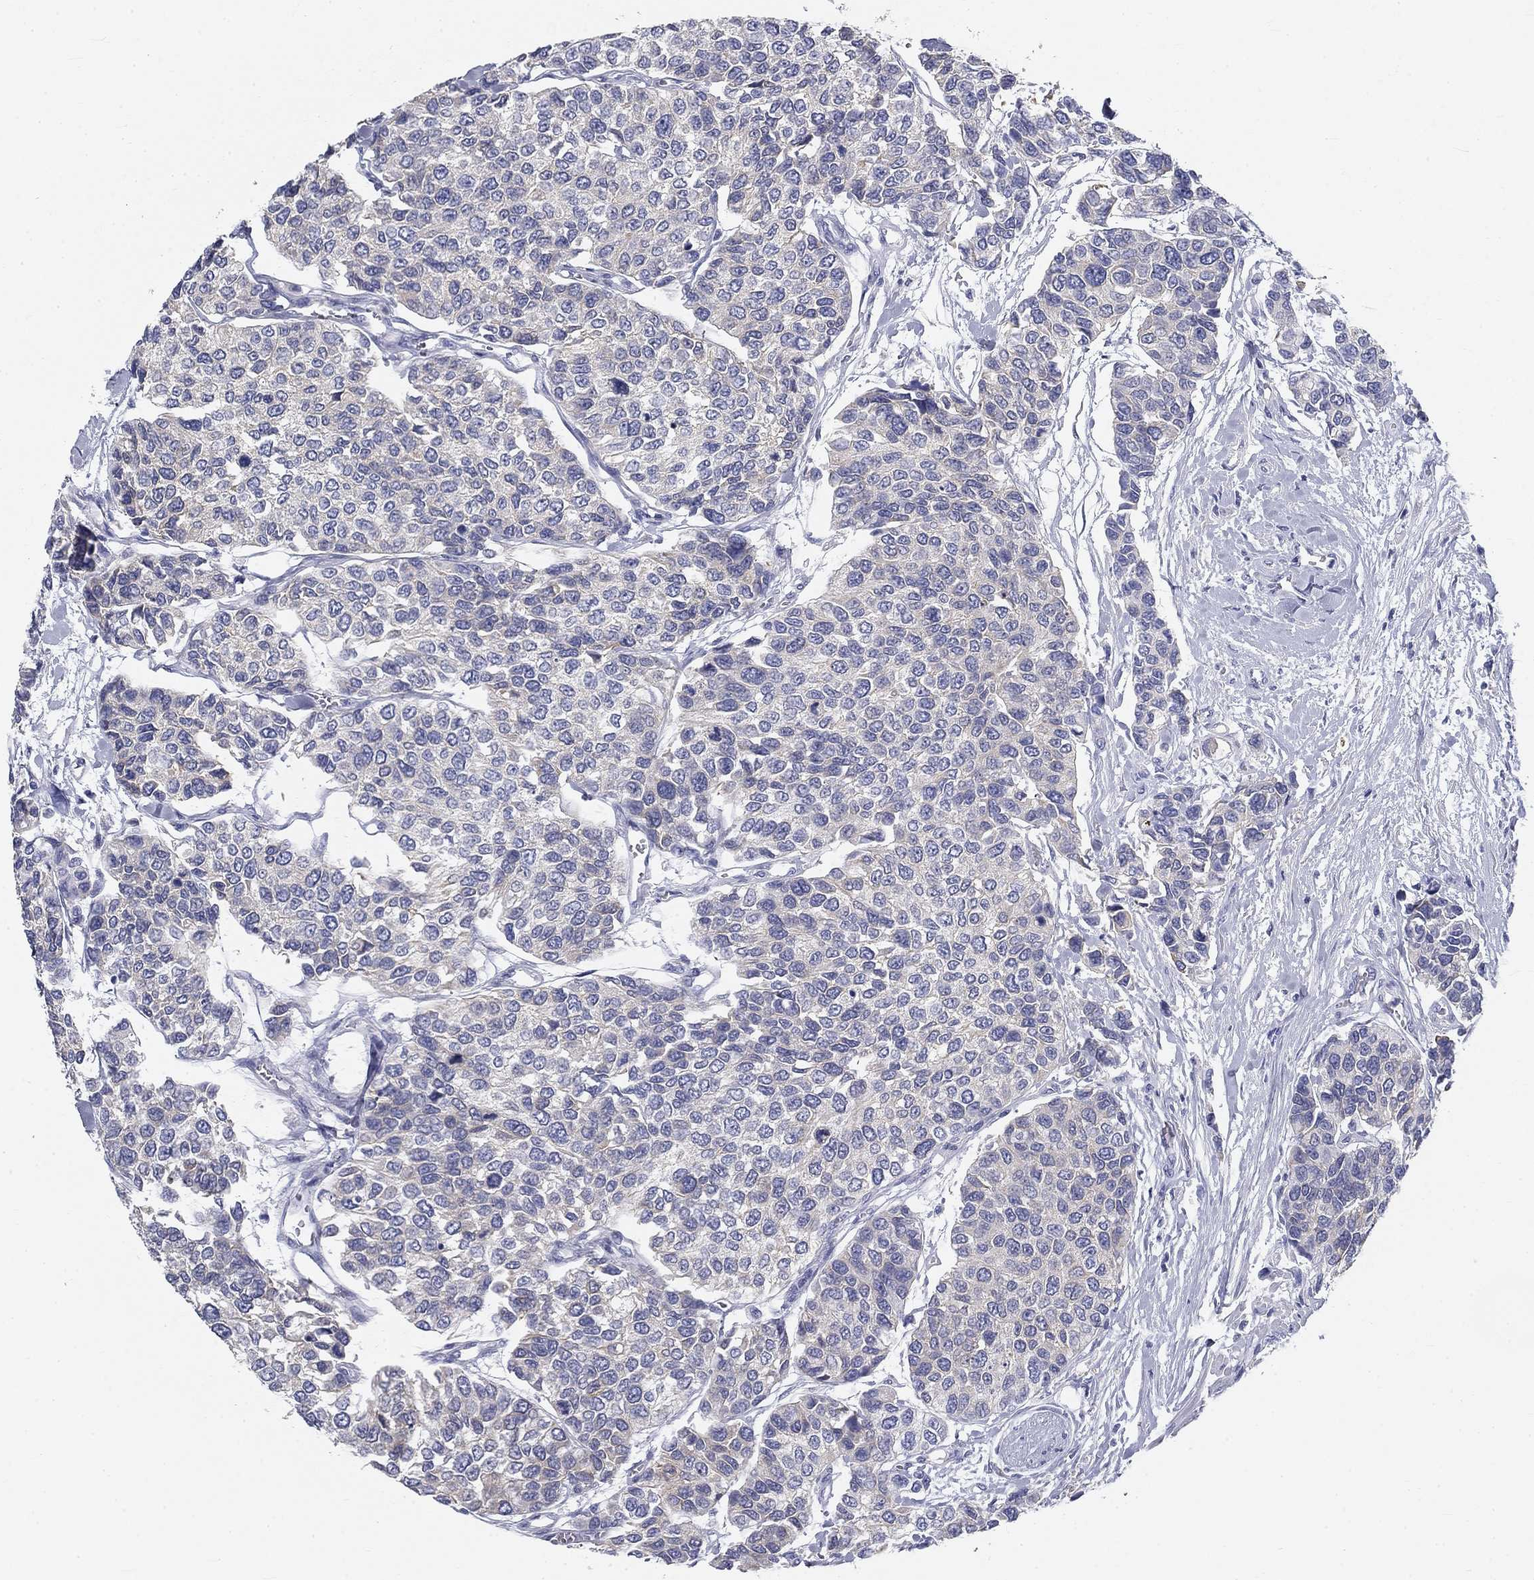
{"staining": {"intensity": "negative", "quantity": "none", "location": "none"}, "tissue": "urothelial cancer", "cell_type": "Tumor cells", "image_type": "cancer", "snomed": [{"axis": "morphology", "description": "Urothelial carcinoma, High grade"}, {"axis": "topography", "description": "Urinary bladder"}], "caption": "A photomicrograph of urothelial cancer stained for a protein exhibits no brown staining in tumor cells. (DAB (3,3'-diaminobenzidine) immunohistochemistry (IHC), high magnification).", "gene": "GALNTL5", "patient": {"sex": "male", "age": 77}}